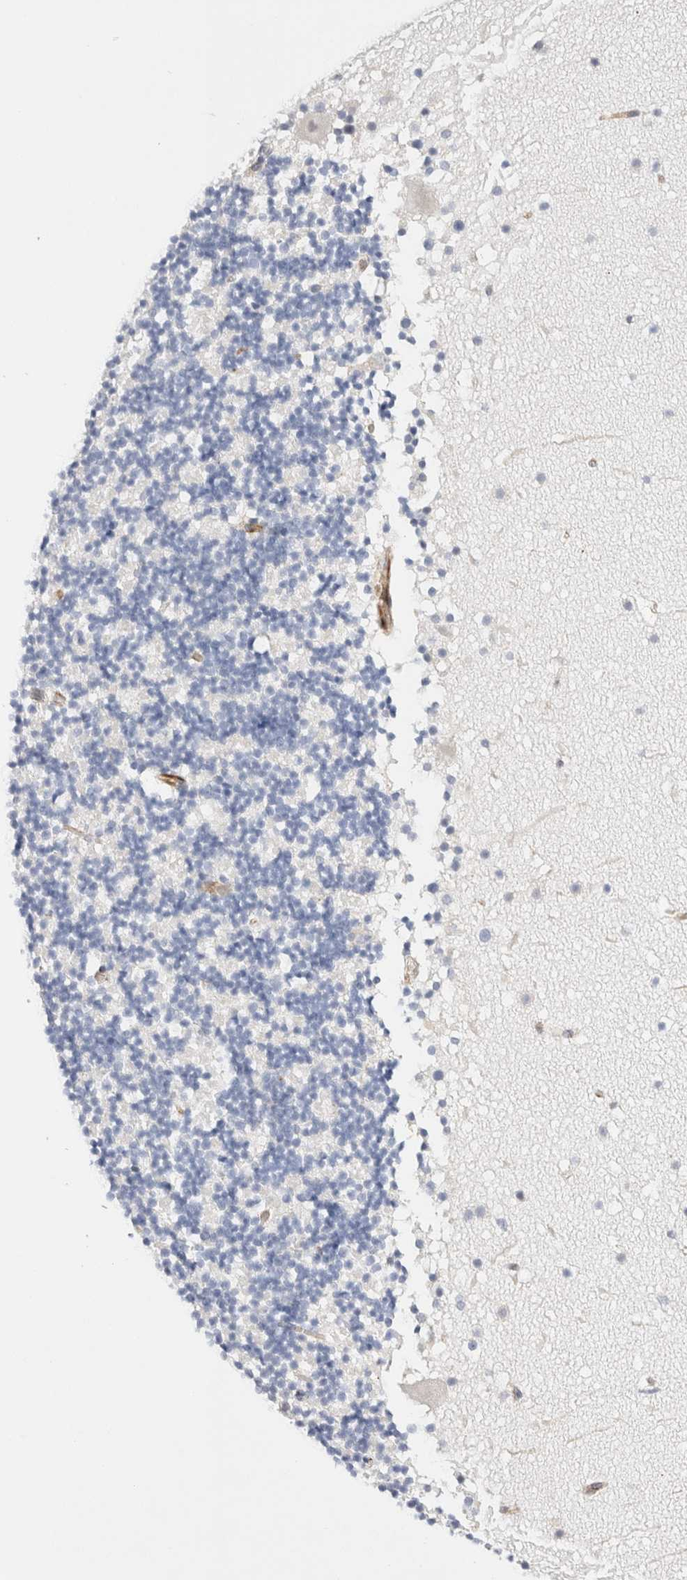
{"staining": {"intensity": "negative", "quantity": "none", "location": "none"}, "tissue": "cerebellum", "cell_type": "Cells in granular layer", "image_type": "normal", "snomed": [{"axis": "morphology", "description": "Normal tissue, NOS"}, {"axis": "topography", "description": "Cerebellum"}], "caption": "This histopathology image is of normal cerebellum stained with IHC to label a protein in brown with the nuclei are counter-stained blue. There is no expression in cells in granular layer. (DAB (3,3'-diaminobenzidine) immunohistochemistry (IHC) with hematoxylin counter stain).", "gene": "SLC25A48", "patient": {"sex": "male", "age": 57}}